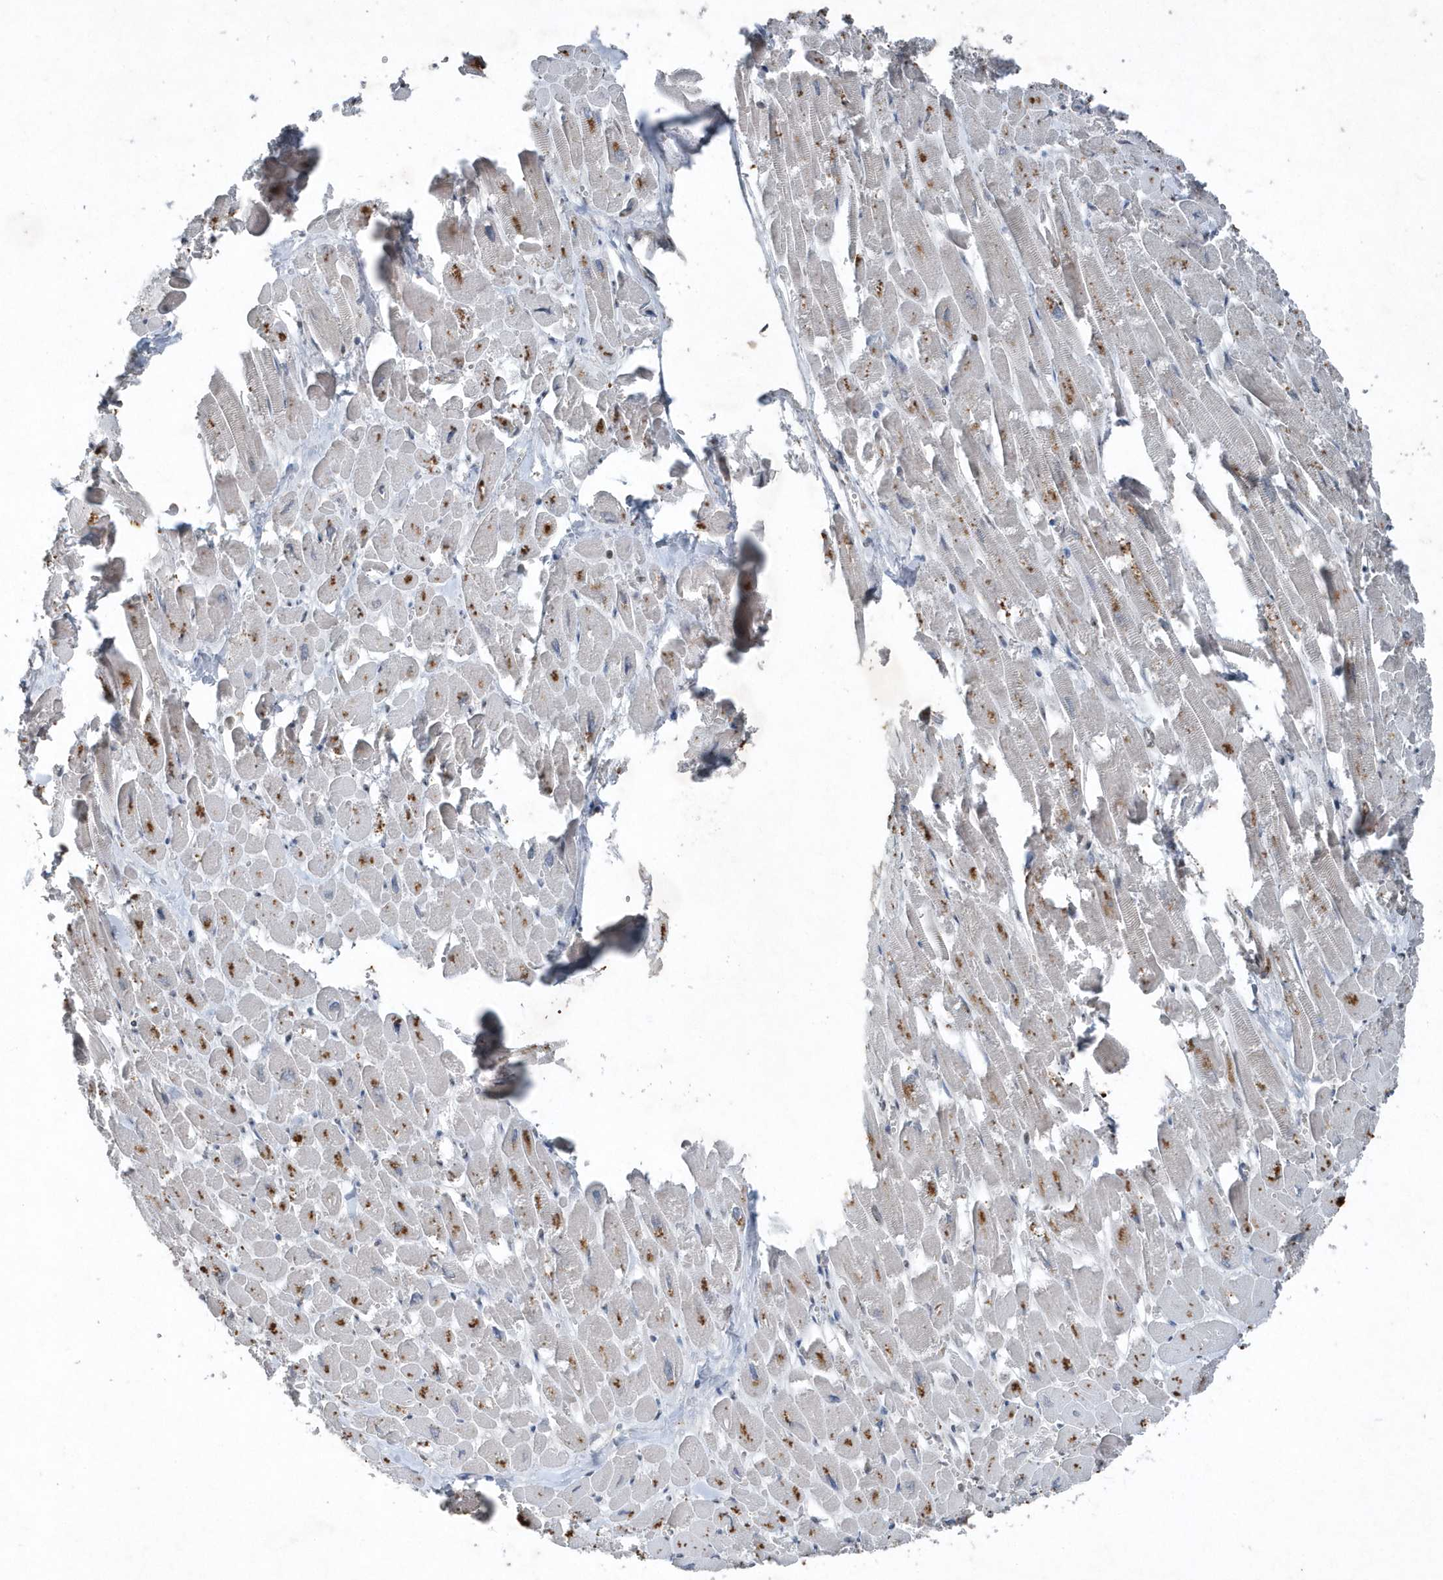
{"staining": {"intensity": "negative", "quantity": "none", "location": "none"}, "tissue": "heart muscle", "cell_type": "Cardiomyocytes", "image_type": "normal", "snomed": [{"axis": "morphology", "description": "Normal tissue, NOS"}, {"axis": "topography", "description": "Heart"}], "caption": "IHC histopathology image of benign human heart muscle stained for a protein (brown), which shows no expression in cardiomyocytes. The staining is performed using DAB (3,3'-diaminobenzidine) brown chromogen with nuclei counter-stained in using hematoxylin.", "gene": "QTRT2", "patient": {"sex": "male", "age": 54}}